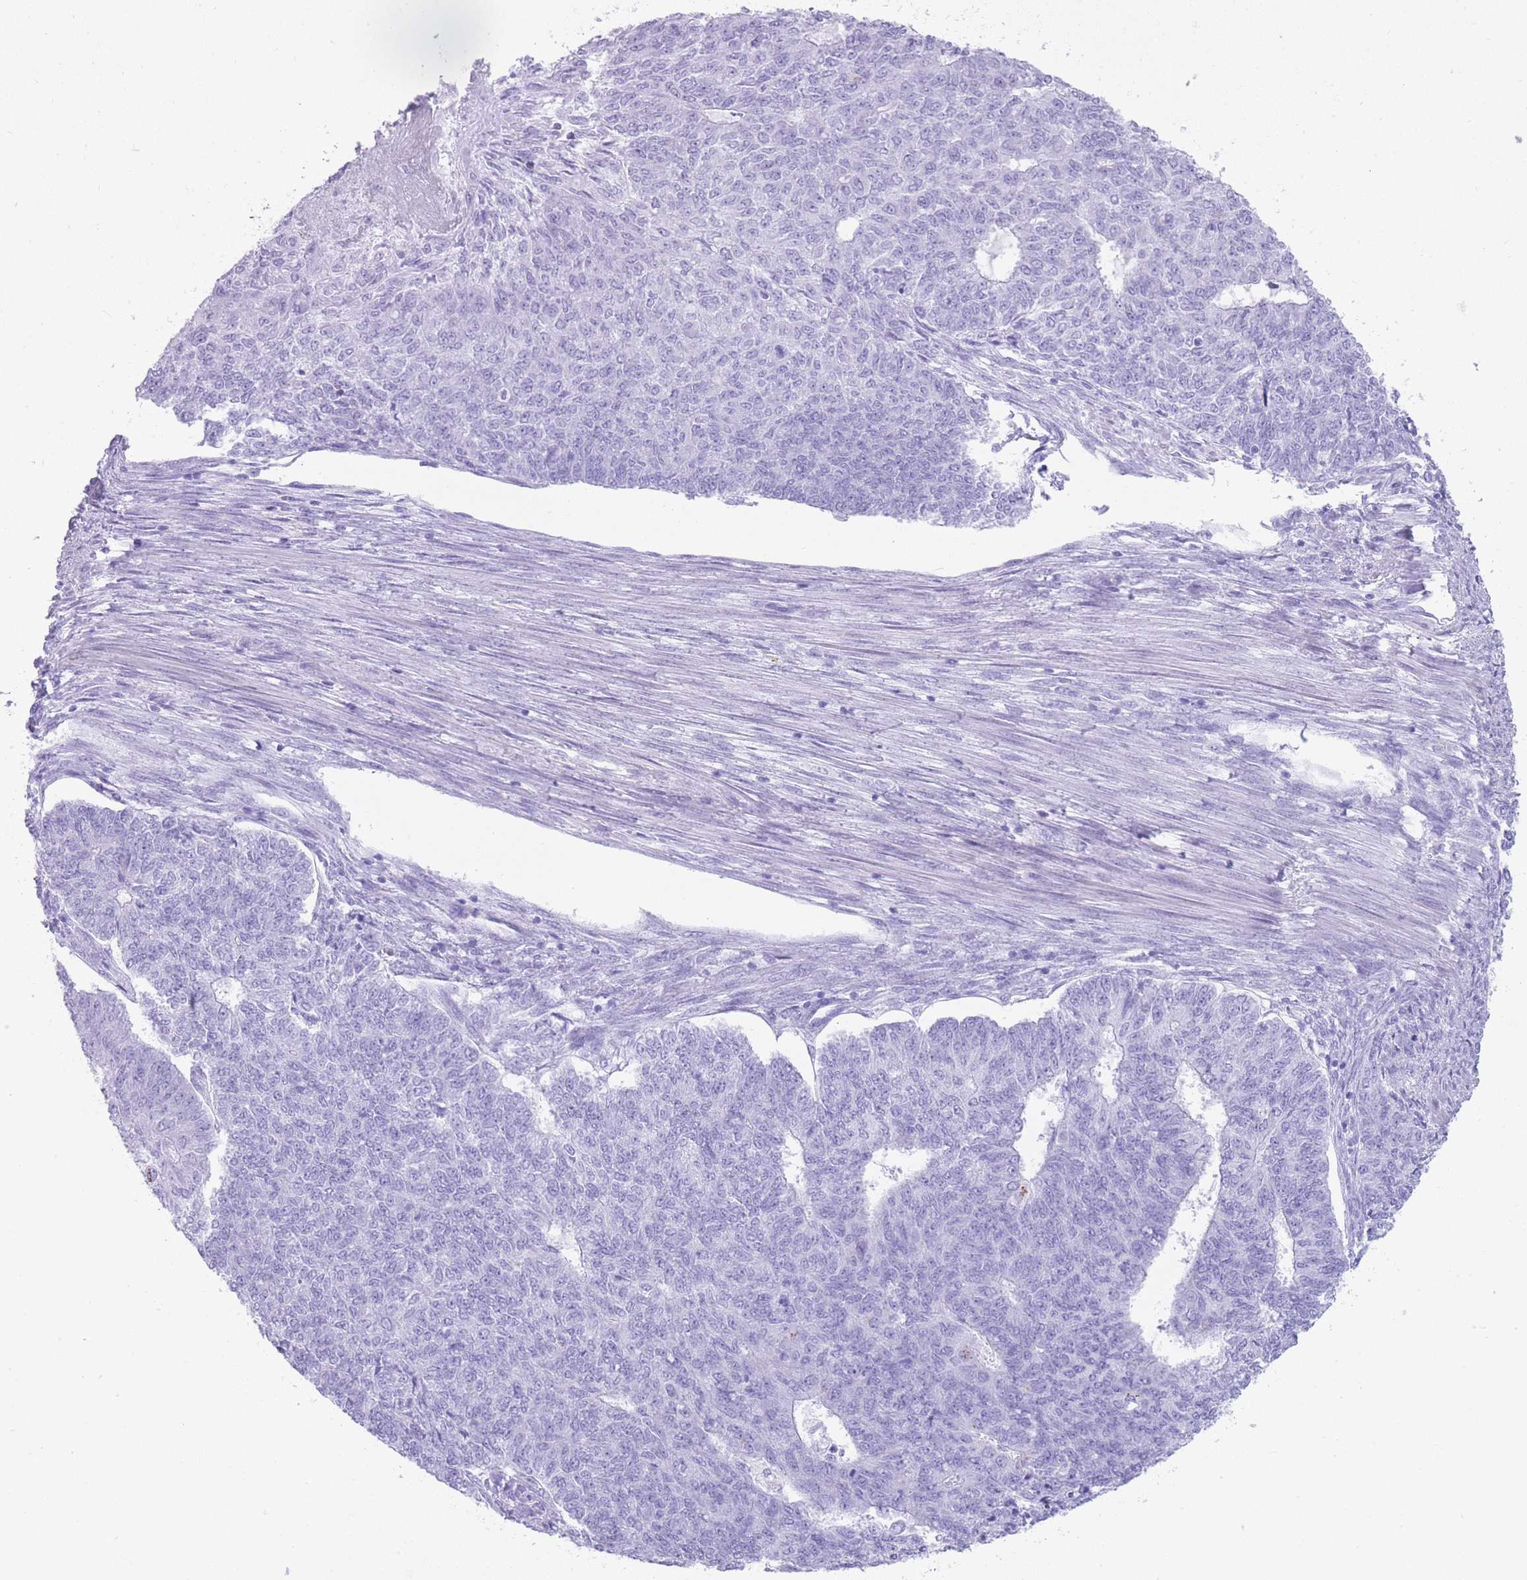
{"staining": {"intensity": "negative", "quantity": "none", "location": "none"}, "tissue": "endometrial cancer", "cell_type": "Tumor cells", "image_type": "cancer", "snomed": [{"axis": "morphology", "description": "Adenocarcinoma, NOS"}, {"axis": "topography", "description": "Endometrium"}], "caption": "The photomicrograph displays no staining of tumor cells in endometrial cancer.", "gene": "ELOA2", "patient": {"sex": "female", "age": 32}}